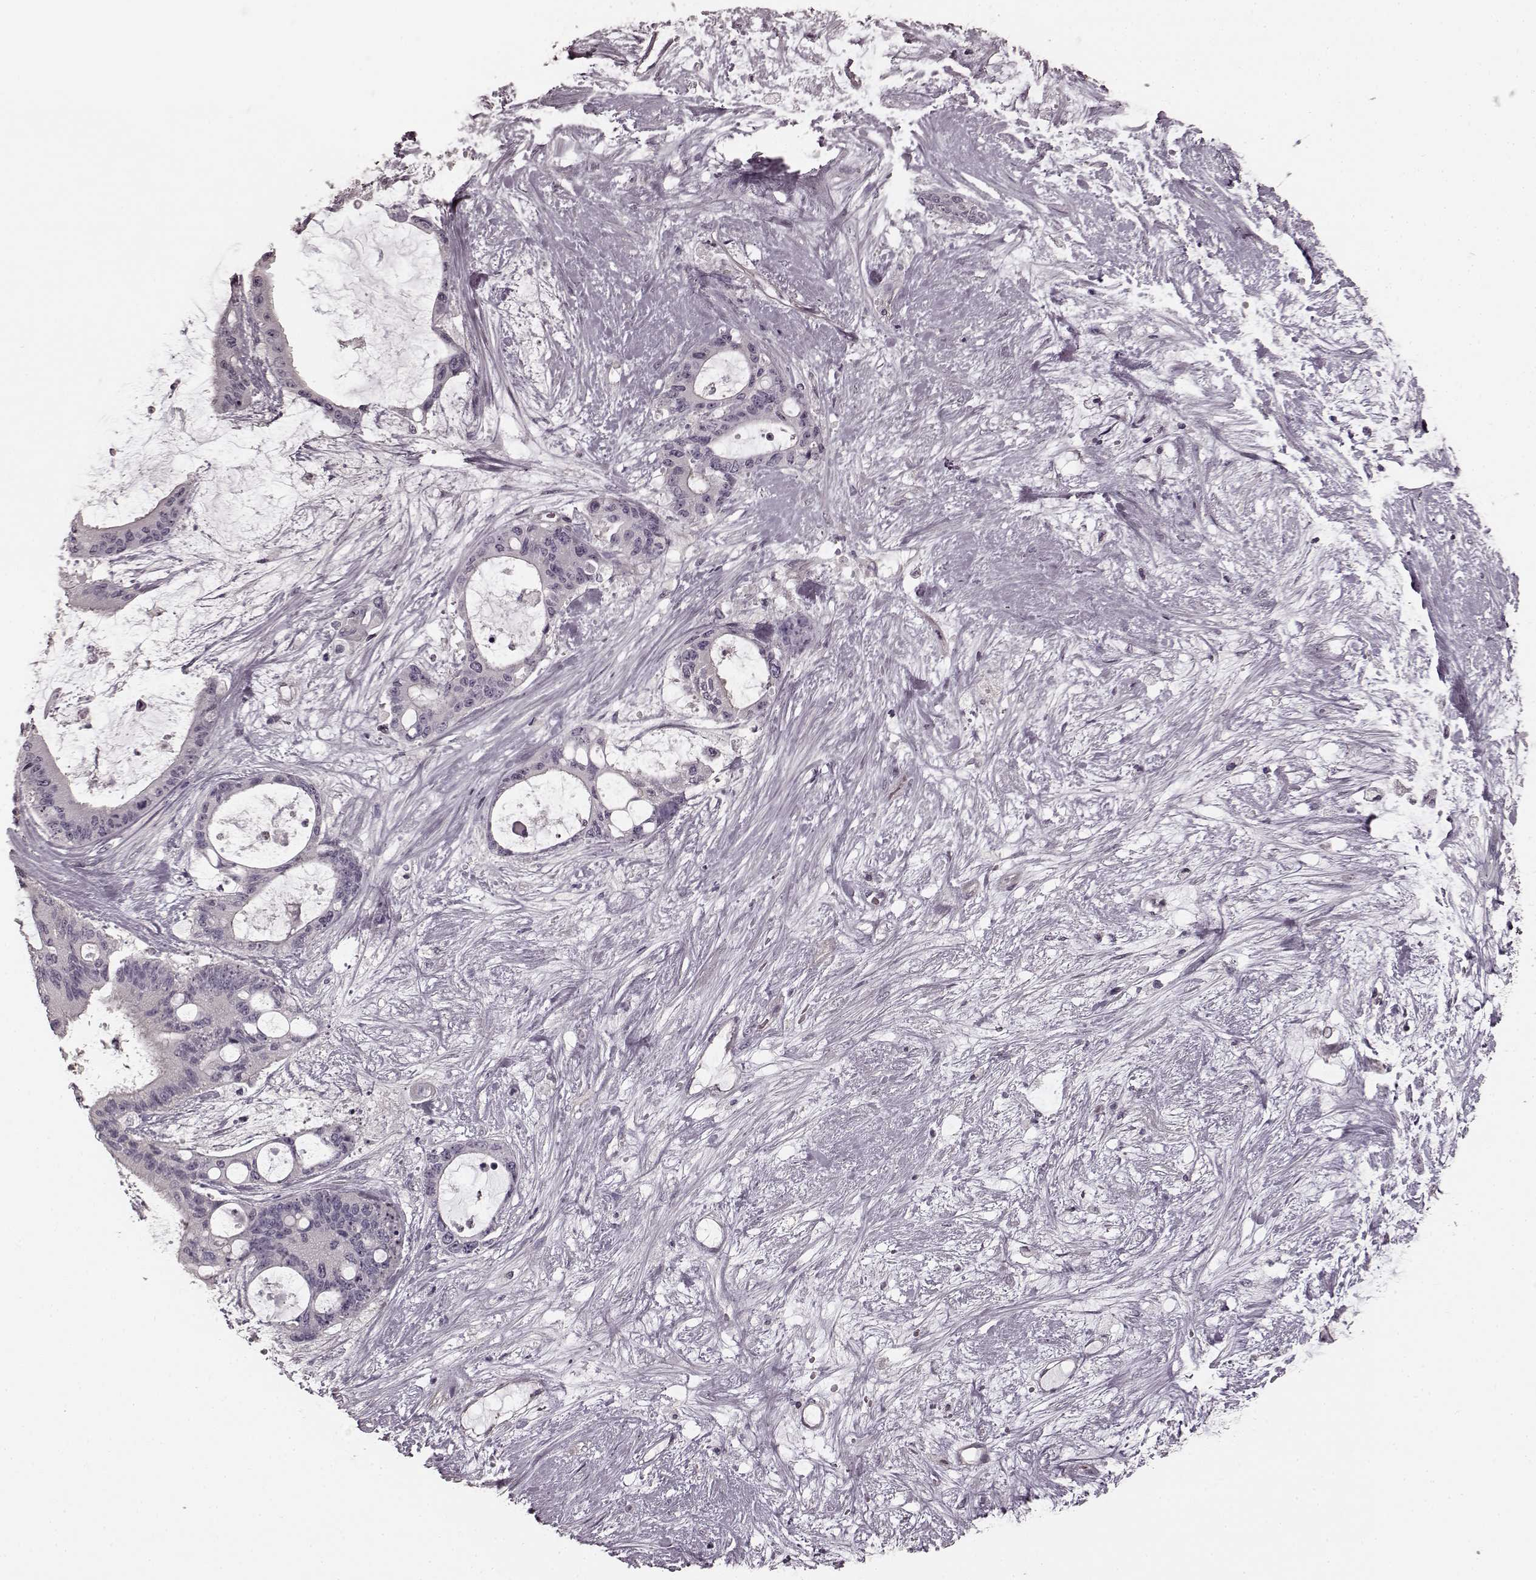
{"staining": {"intensity": "negative", "quantity": "none", "location": "none"}, "tissue": "liver cancer", "cell_type": "Tumor cells", "image_type": "cancer", "snomed": [{"axis": "morphology", "description": "Normal tissue, NOS"}, {"axis": "morphology", "description": "Cholangiocarcinoma"}, {"axis": "topography", "description": "Liver"}, {"axis": "topography", "description": "Peripheral nerve tissue"}], "caption": "A histopathology image of human liver cancer is negative for staining in tumor cells.", "gene": "PRKCE", "patient": {"sex": "female", "age": 73}}